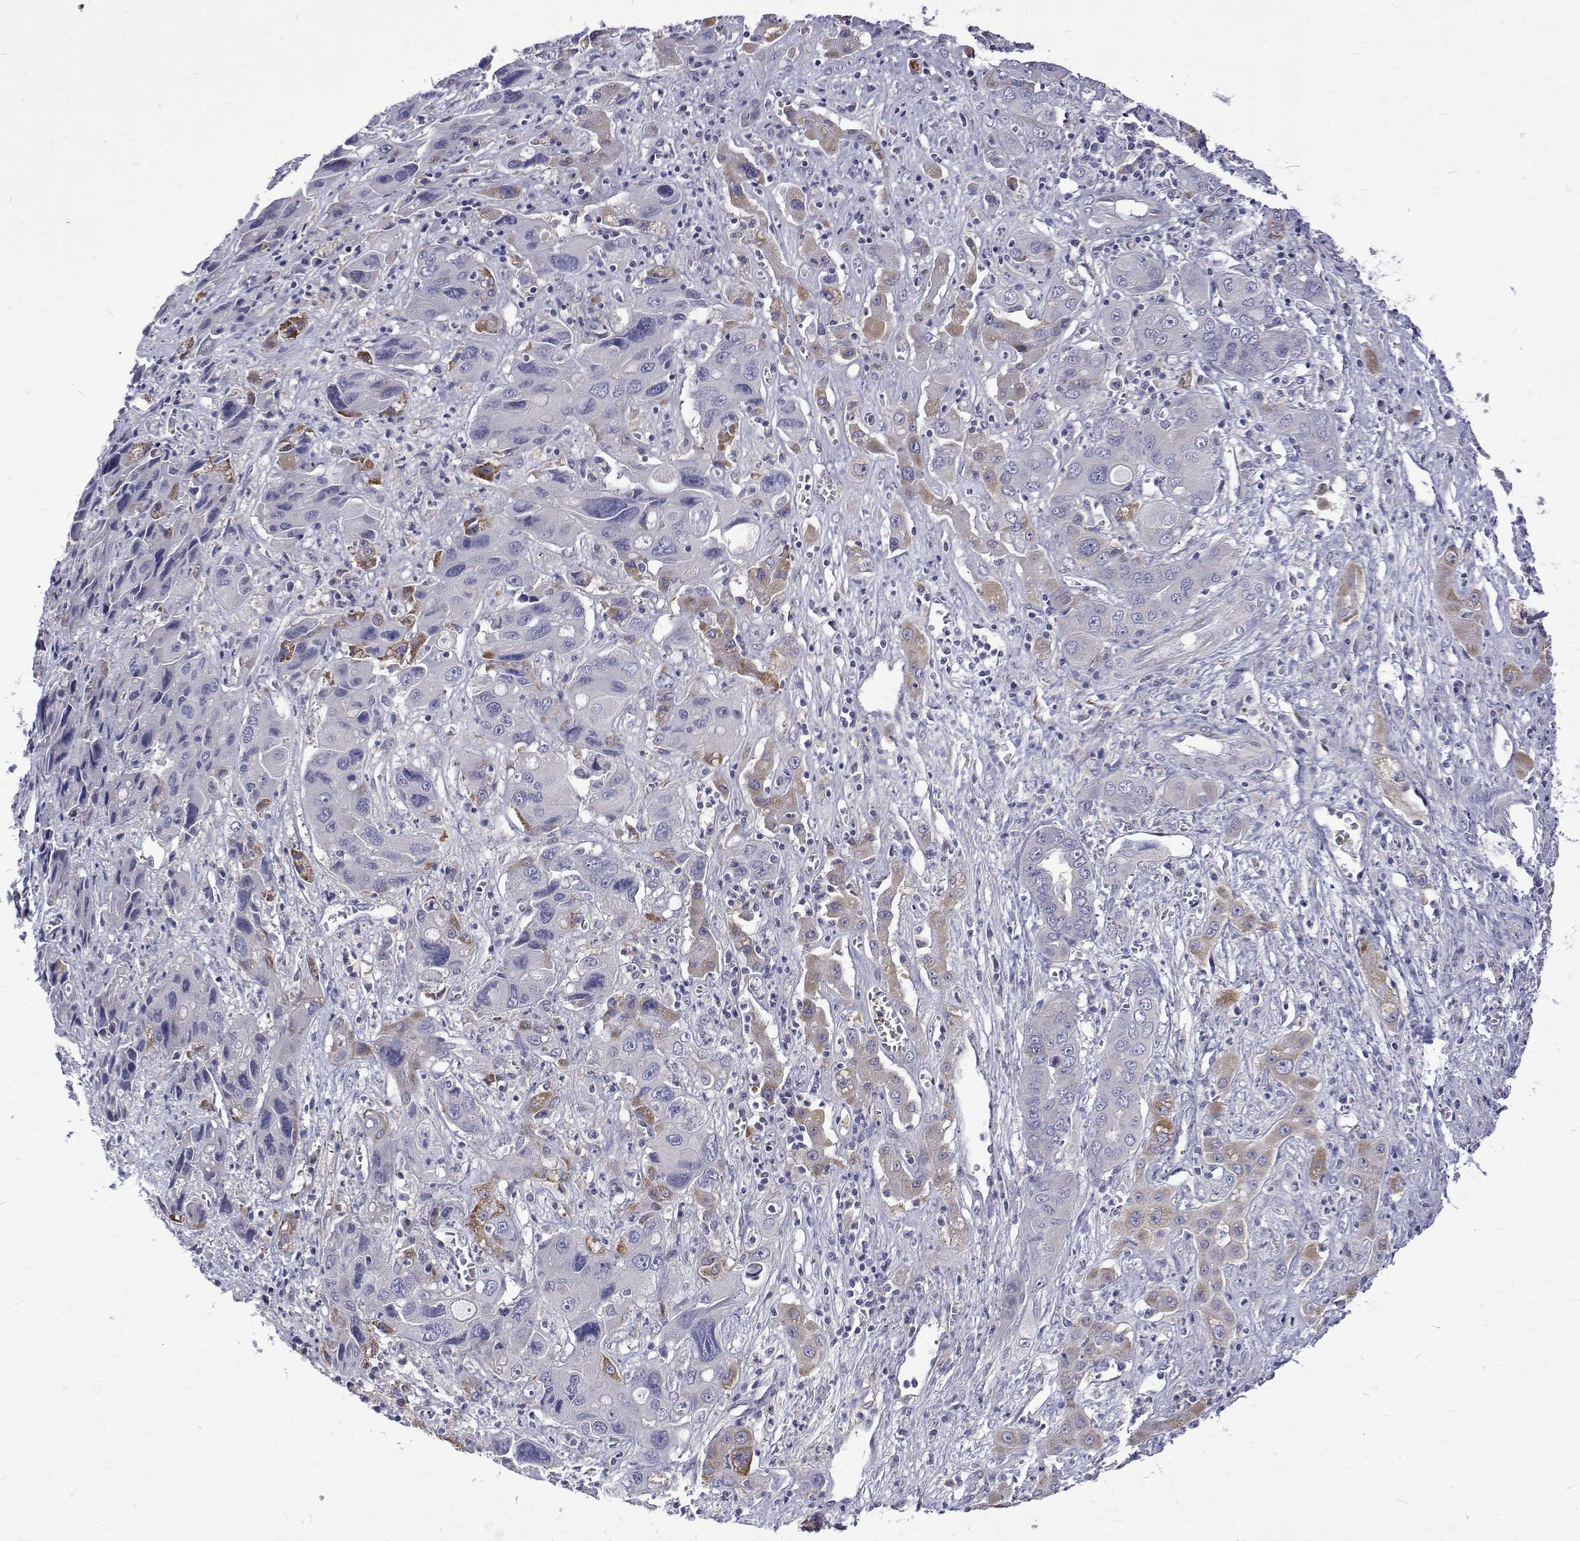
{"staining": {"intensity": "negative", "quantity": "none", "location": "none"}, "tissue": "liver cancer", "cell_type": "Tumor cells", "image_type": "cancer", "snomed": [{"axis": "morphology", "description": "Cholangiocarcinoma"}, {"axis": "topography", "description": "Liver"}], "caption": "This photomicrograph is of liver cholangiocarcinoma stained with immunohistochemistry to label a protein in brown with the nuclei are counter-stained blue. There is no positivity in tumor cells. The staining is performed using DAB brown chromogen with nuclei counter-stained in using hematoxylin.", "gene": "PADI1", "patient": {"sex": "male", "age": 67}}